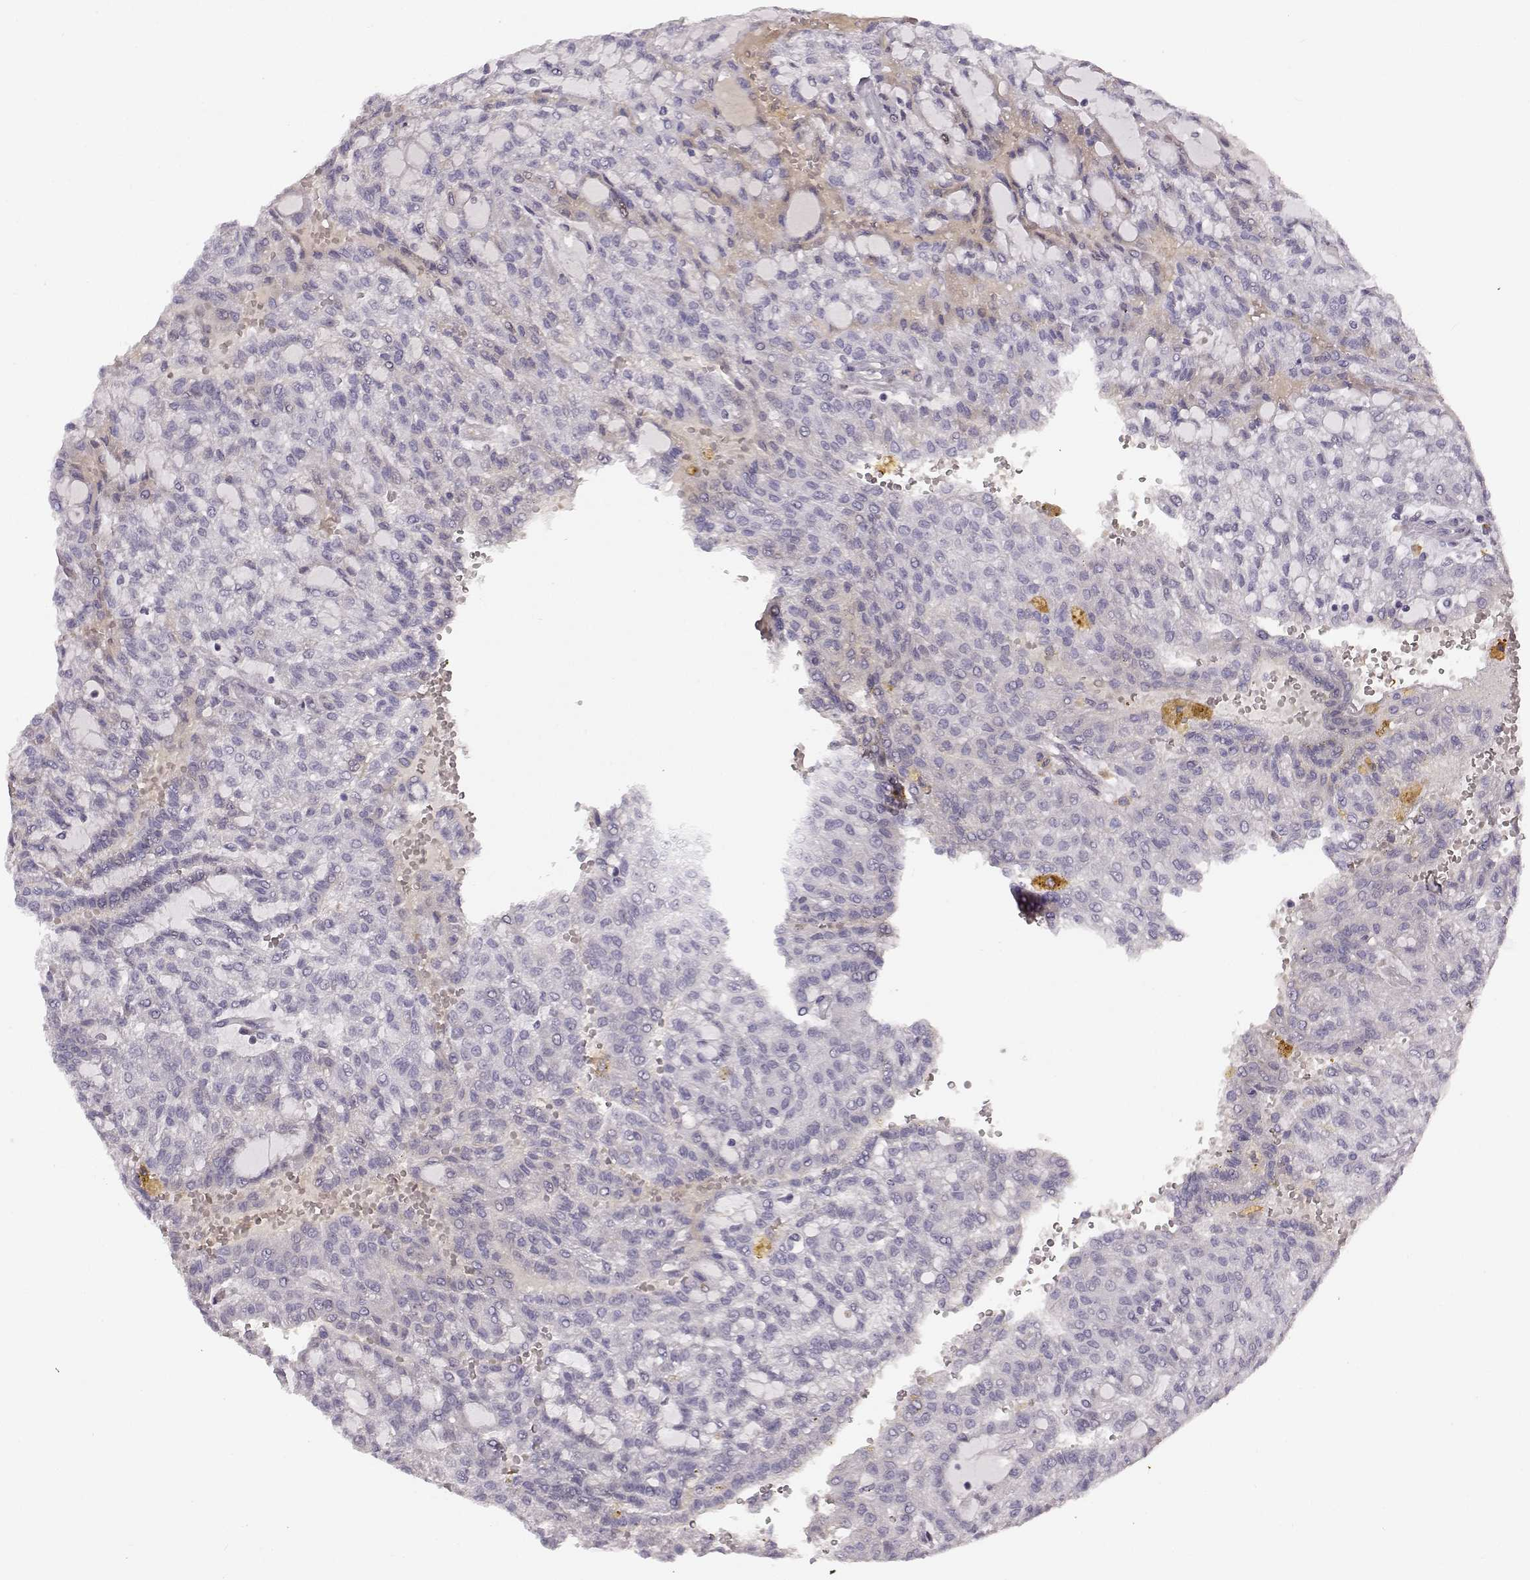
{"staining": {"intensity": "negative", "quantity": "none", "location": "none"}, "tissue": "renal cancer", "cell_type": "Tumor cells", "image_type": "cancer", "snomed": [{"axis": "morphology", "description": "Adenocarcinoma, NOS"}, {"axis": "topography", "description": "Kidney"}], "caption": "Tumor cells are negative for protein expression in human renal cancer (adenocarcinoma). (DAB IHC, high magnification).", "gene": "KIAA0319", "patient": {"sex": "male", "age": 63}}